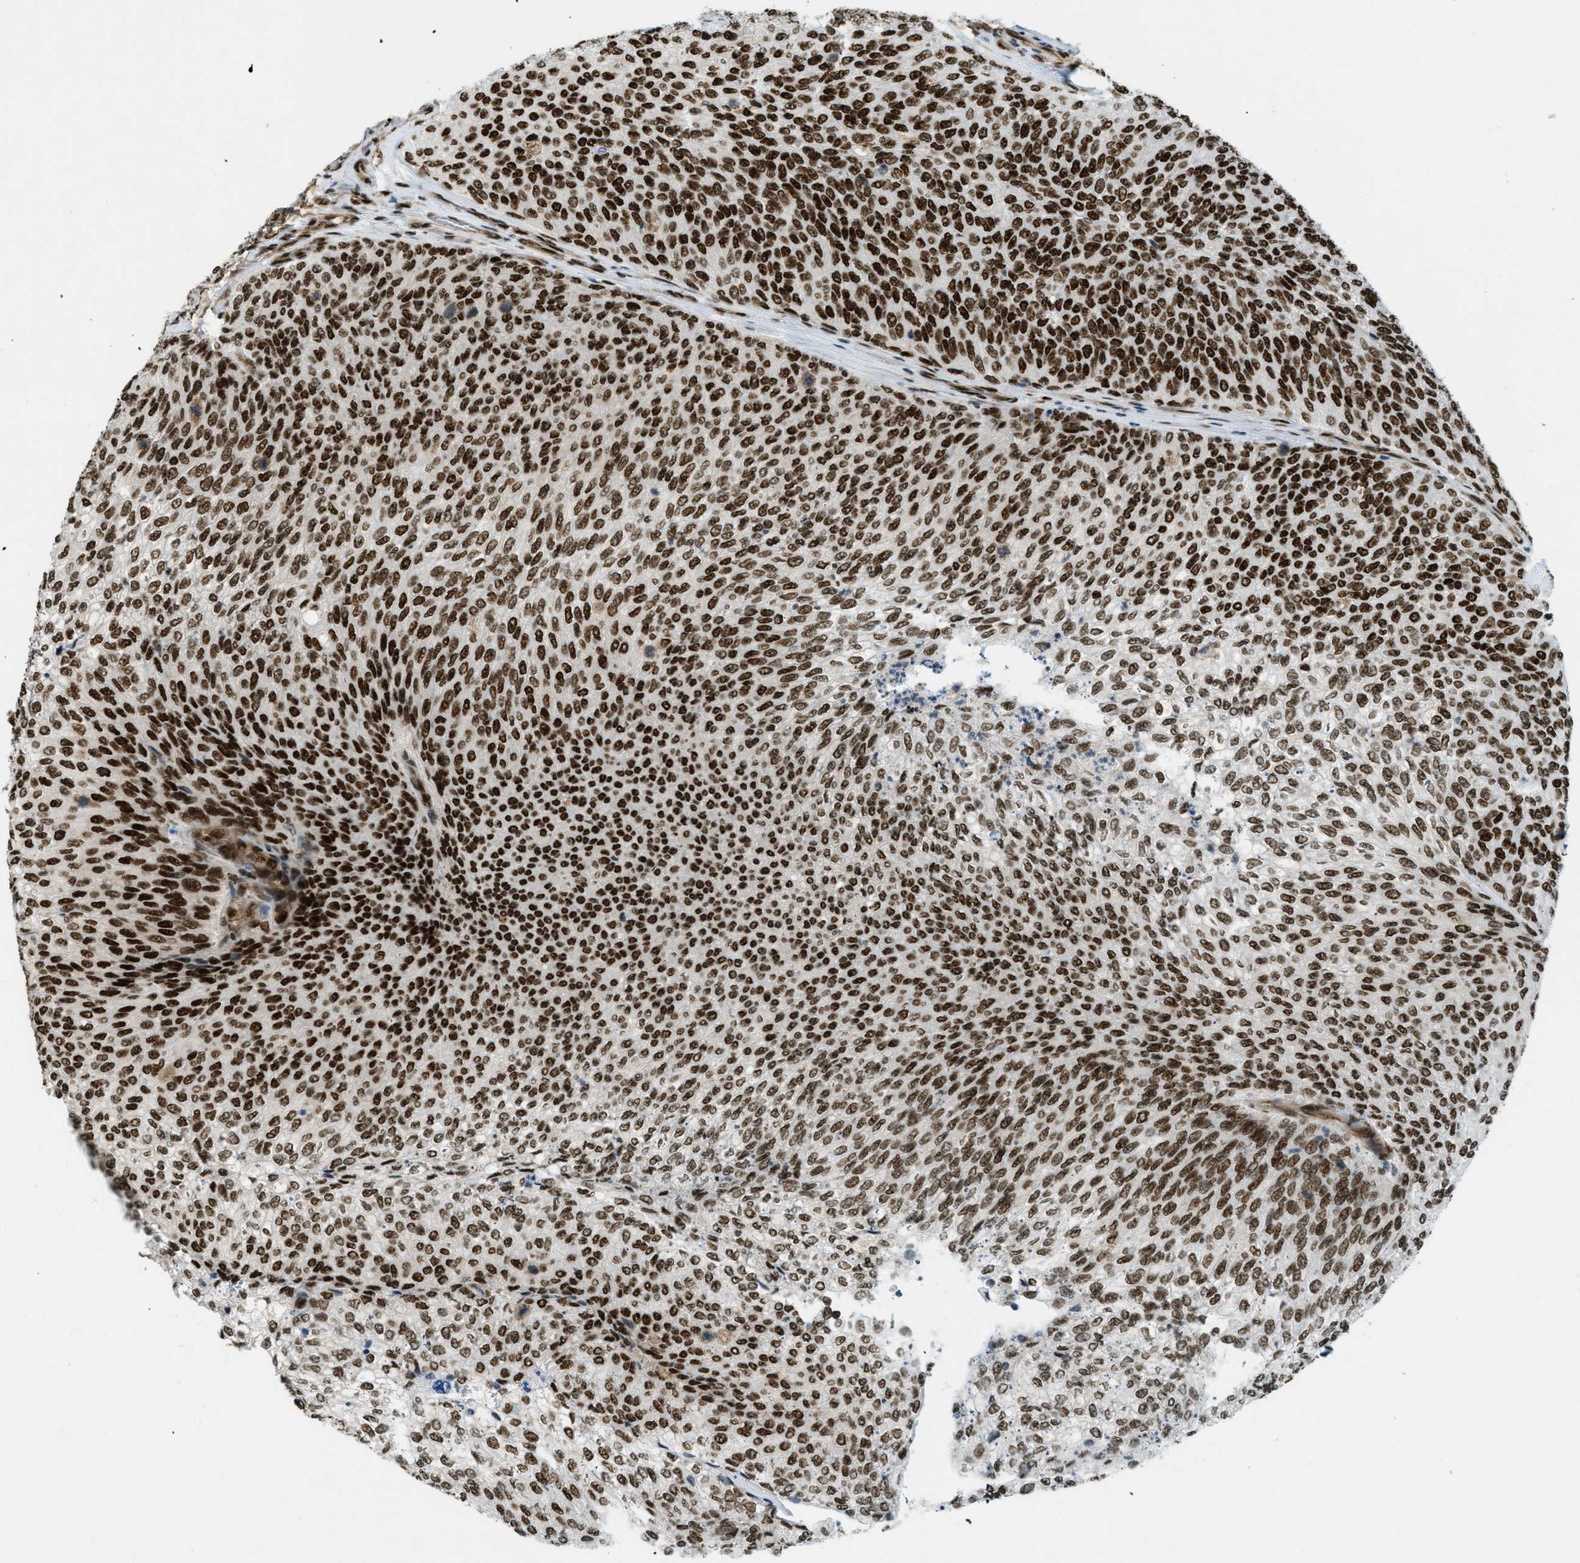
{"staining": {"intensity": "strong", "quantity": ">75%", "location": "nuclear"}, "tissue": "urothelial cancer", "cell_type": "Tumor cells", "image_type": "cancer", "snomed": [{"axis": "morphology", "description": "Urothelial carcinoma, Low grade"}, {"axis": "topography", "description": "Urinary bladder"}], "caption": "The immunohistochemical stain labels strong nuclear positivity in tumor cells of urothelial cancer tissue. Immunohistochemistry (ihc) stains the protein in brown and the nuclei are stained blue.", "gene": "ZFR", "patient": {"sex": "female", "age": 79}}